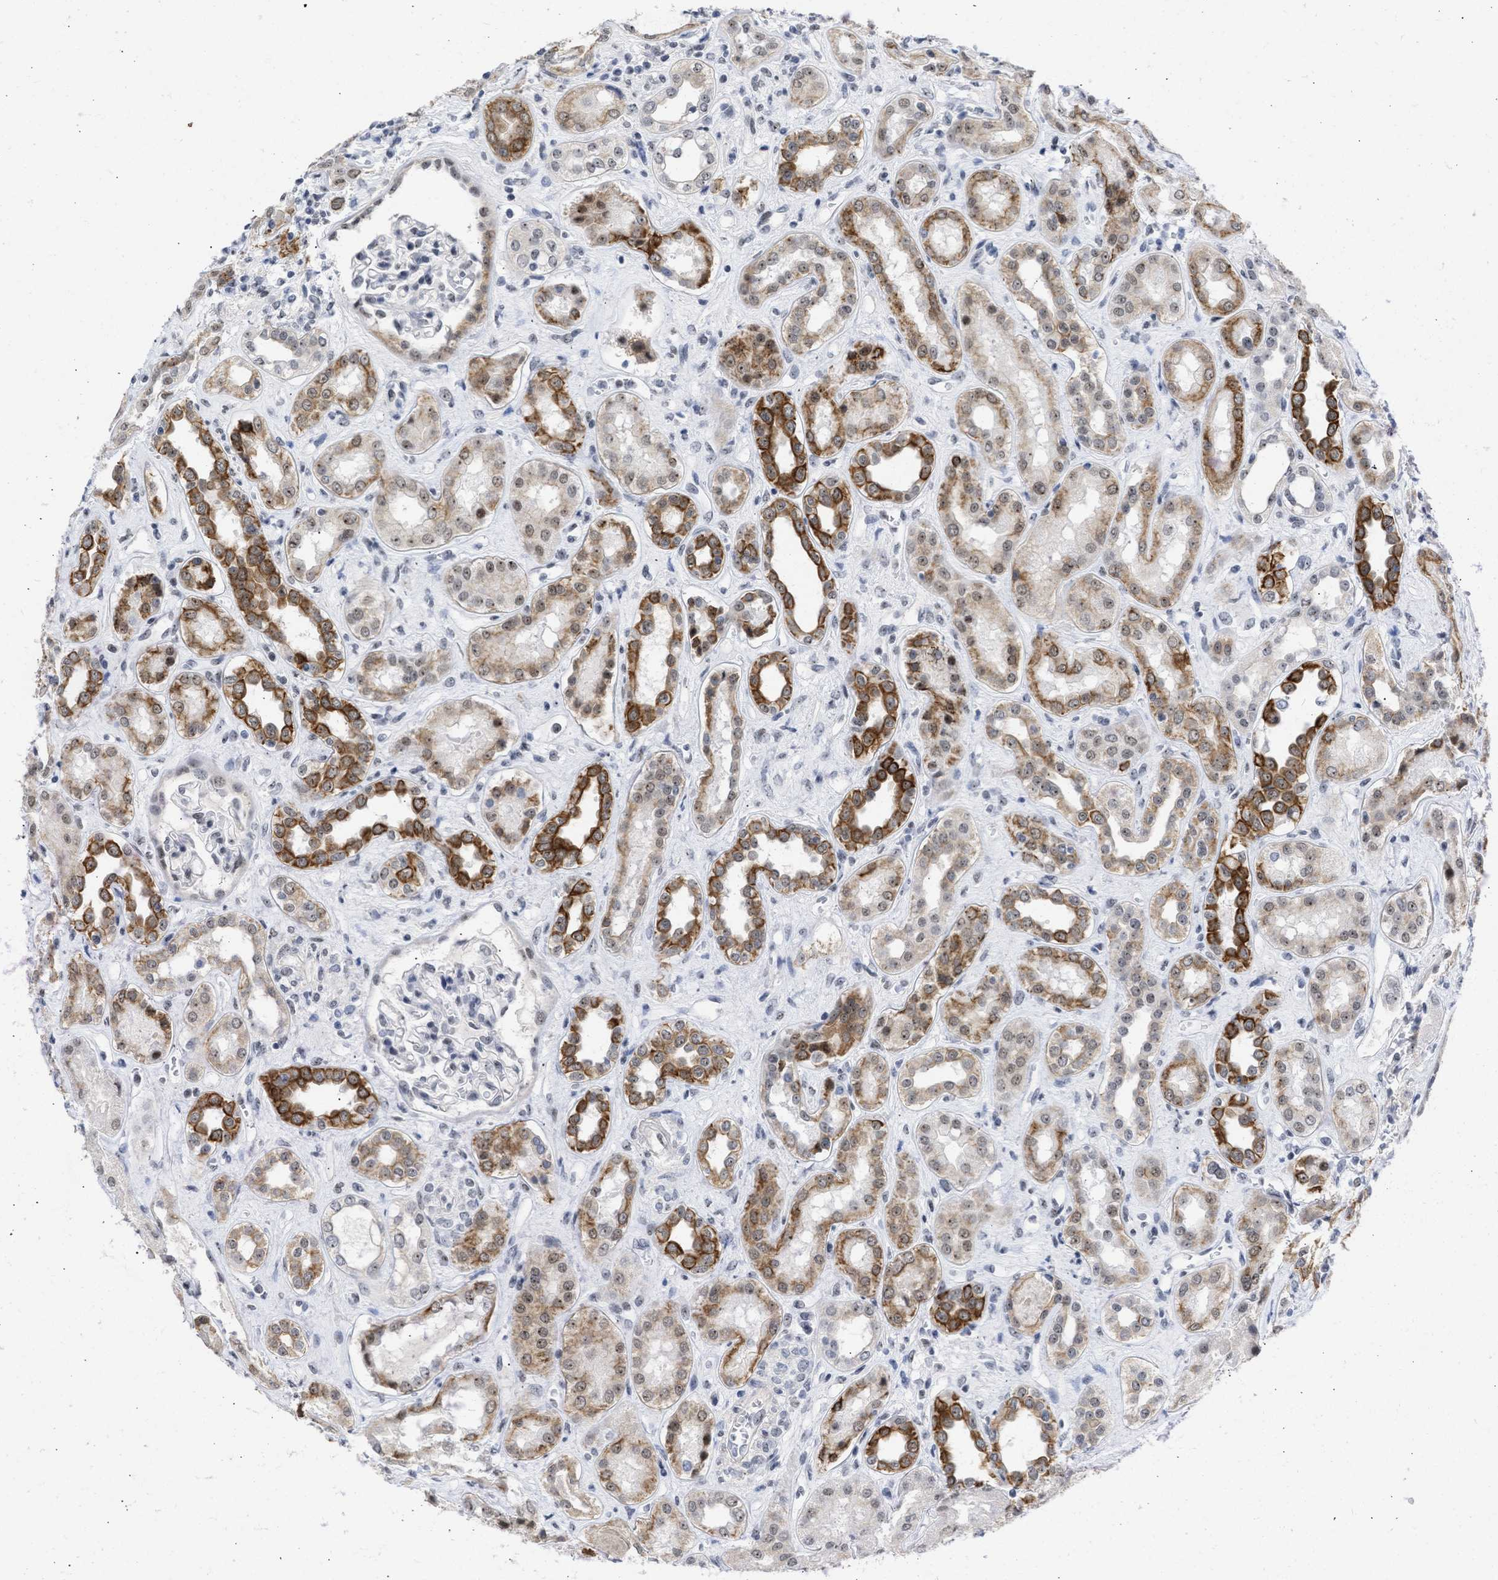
{"staining": {"intensity": "weak", "quantity": "<25%", "location": "nuclear"}, "tissue": "kidney", "cell_type": "Cells in glomeruli", "image_type": "normal", "snomed": [{"axis": "morphology", "description": "Normal tissue, NOS"}, {"axis": "topography", "description": "Kidney"}], "caption": "A photomicrograph of kidney stained for a protein shows no brown staining in cells in glomeruli.", "gene": "DDX41", "patient": {"sex": "male", "age": 59}}